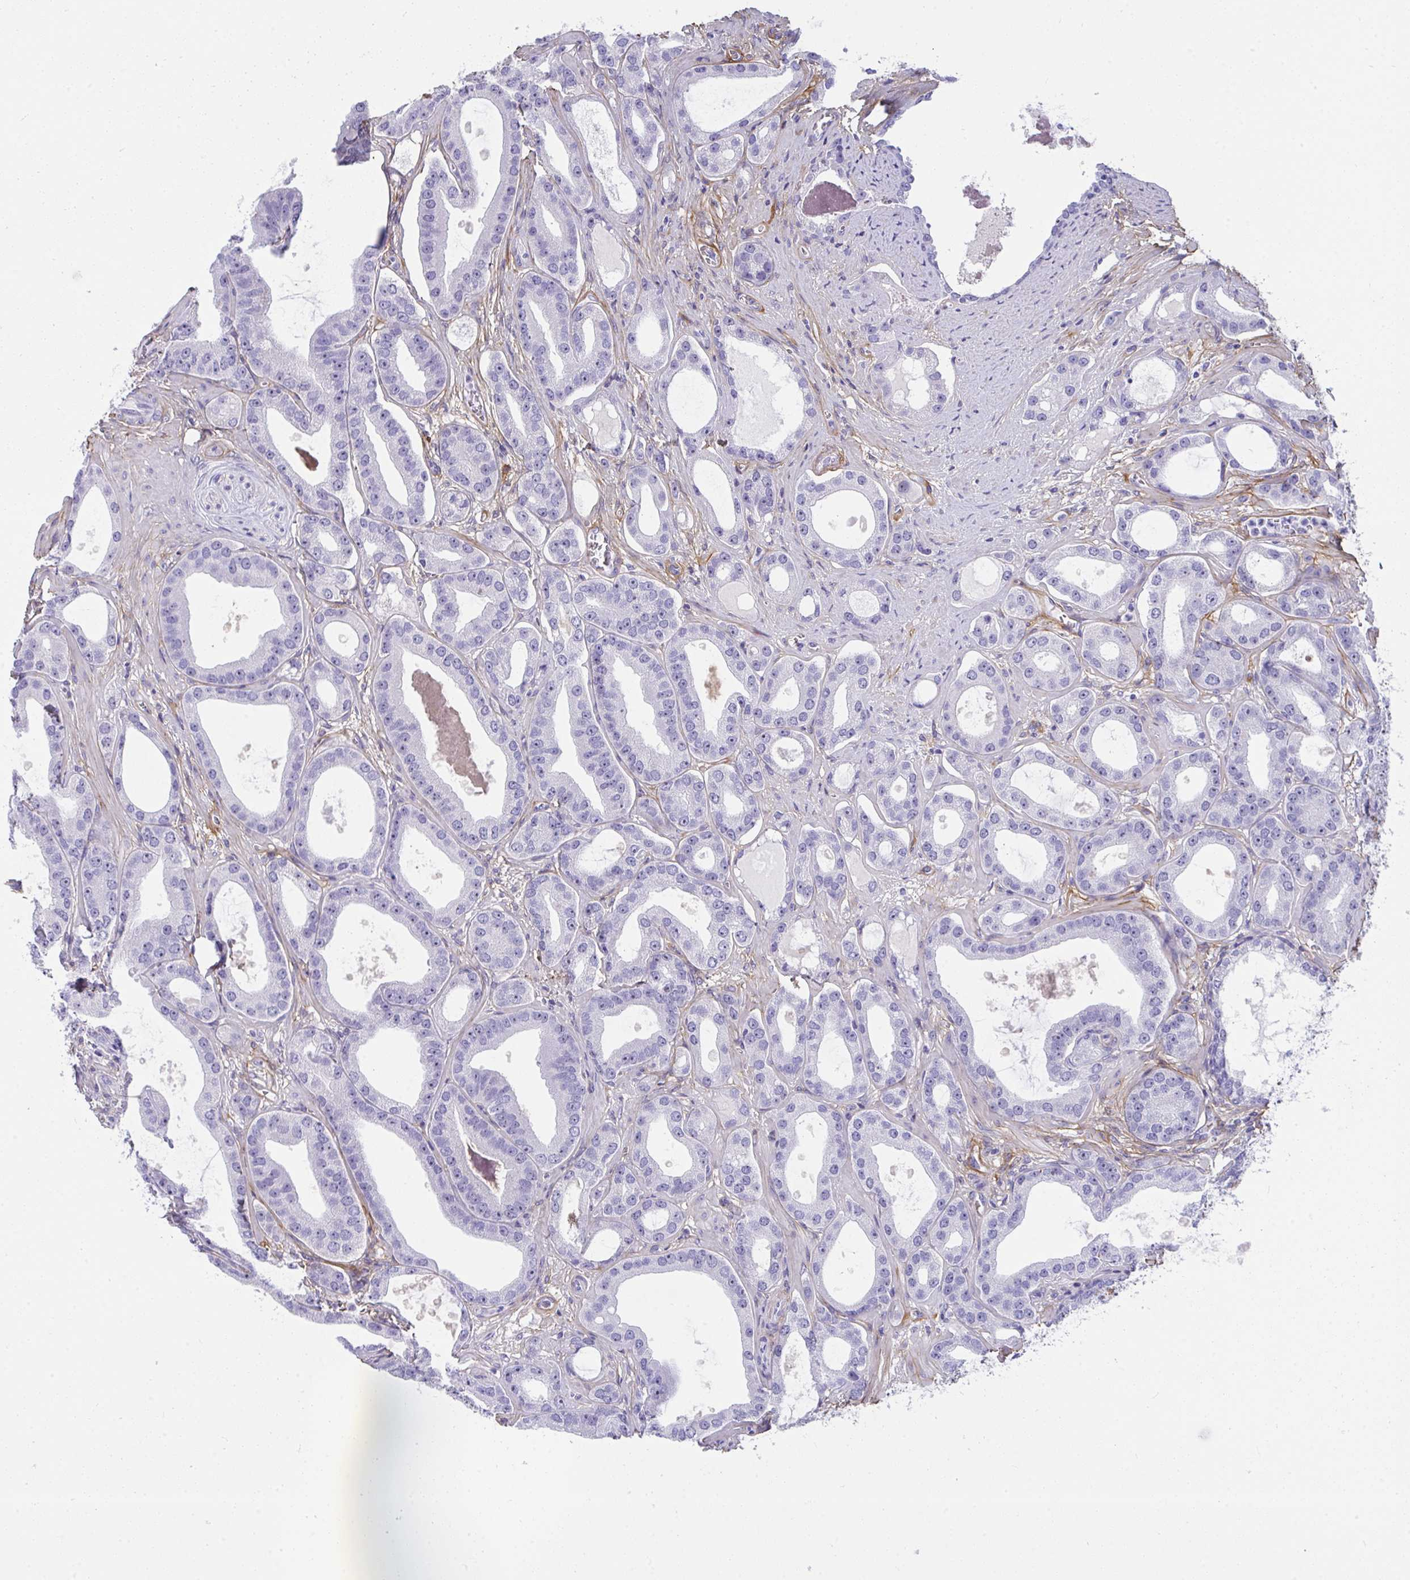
{"staining": {"intensity": "moderate", "quantity": "<25%", "location": "nuclear"}, "tissue": "prostate cancer", "cell_type": "Tumor cells", "image_type": "cancer", "snomed": [{"axis": "morphology", "description": "Adenocarcinoma, High grade"}, {"axis": "topography", "description": "Prostate"}], "caption": "Prostate high-grade adenocarcinoma stained with a protein marker exhibits moderate staining in tumor cells.", "gene": "LHFPL6", "patient": {"sex": "male", "age": 65}}